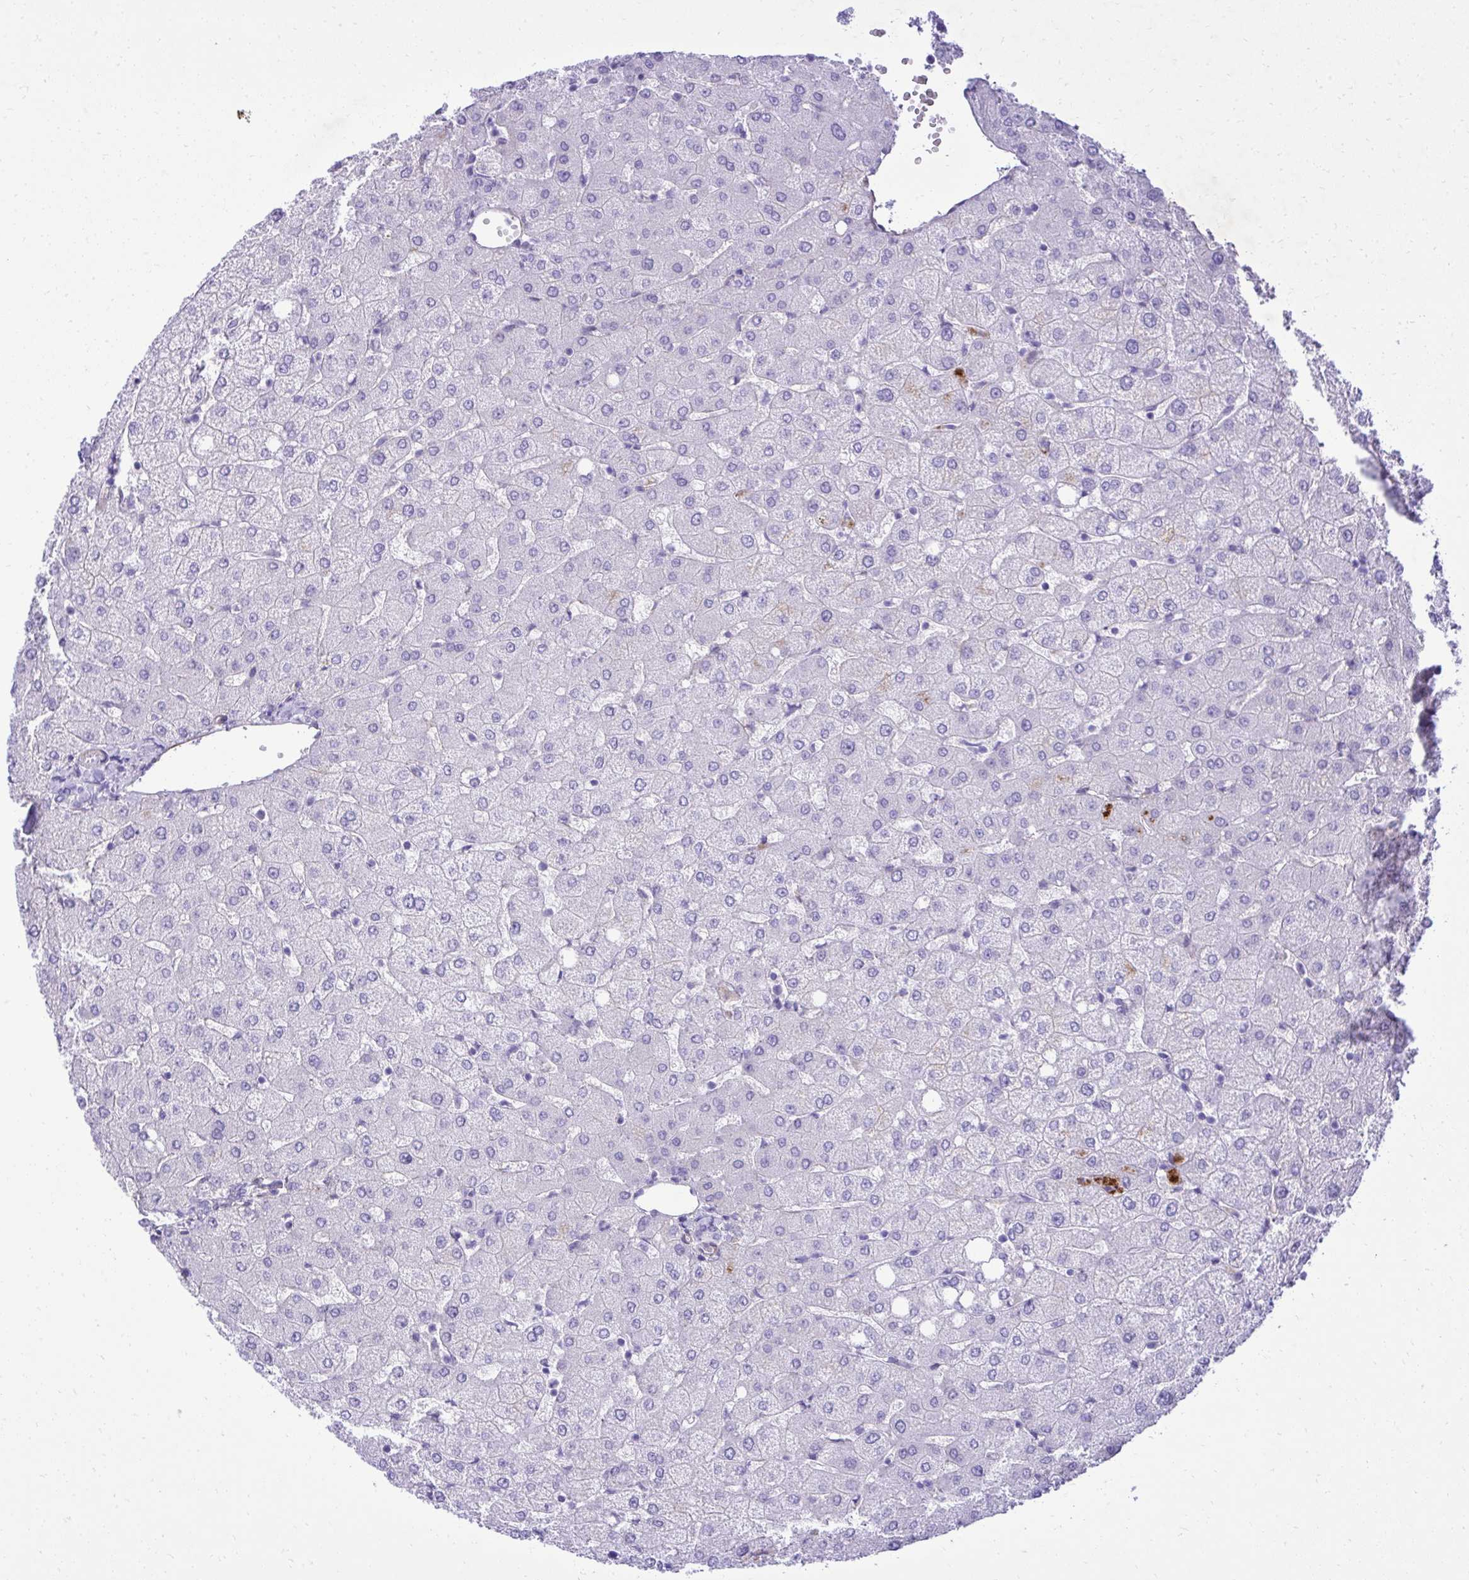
{"staining": {"intensity": "negative", "quantity": "none", "location": "none"}, "tissue": "liver", "cell_type": "Cholangiocytes", "image_type": "normal", "snomed": [{"axis": "morphology", "description": "Normal tissue, NOS"}, {"axis": "topography", "description": "Liver"}], "caption": "Protein analysis of unremarkable liver demonstrates no significant positivity in cholangiocytes.", "gene": "PITPNM3", "patient": {"sex": "female", "age": 54}}